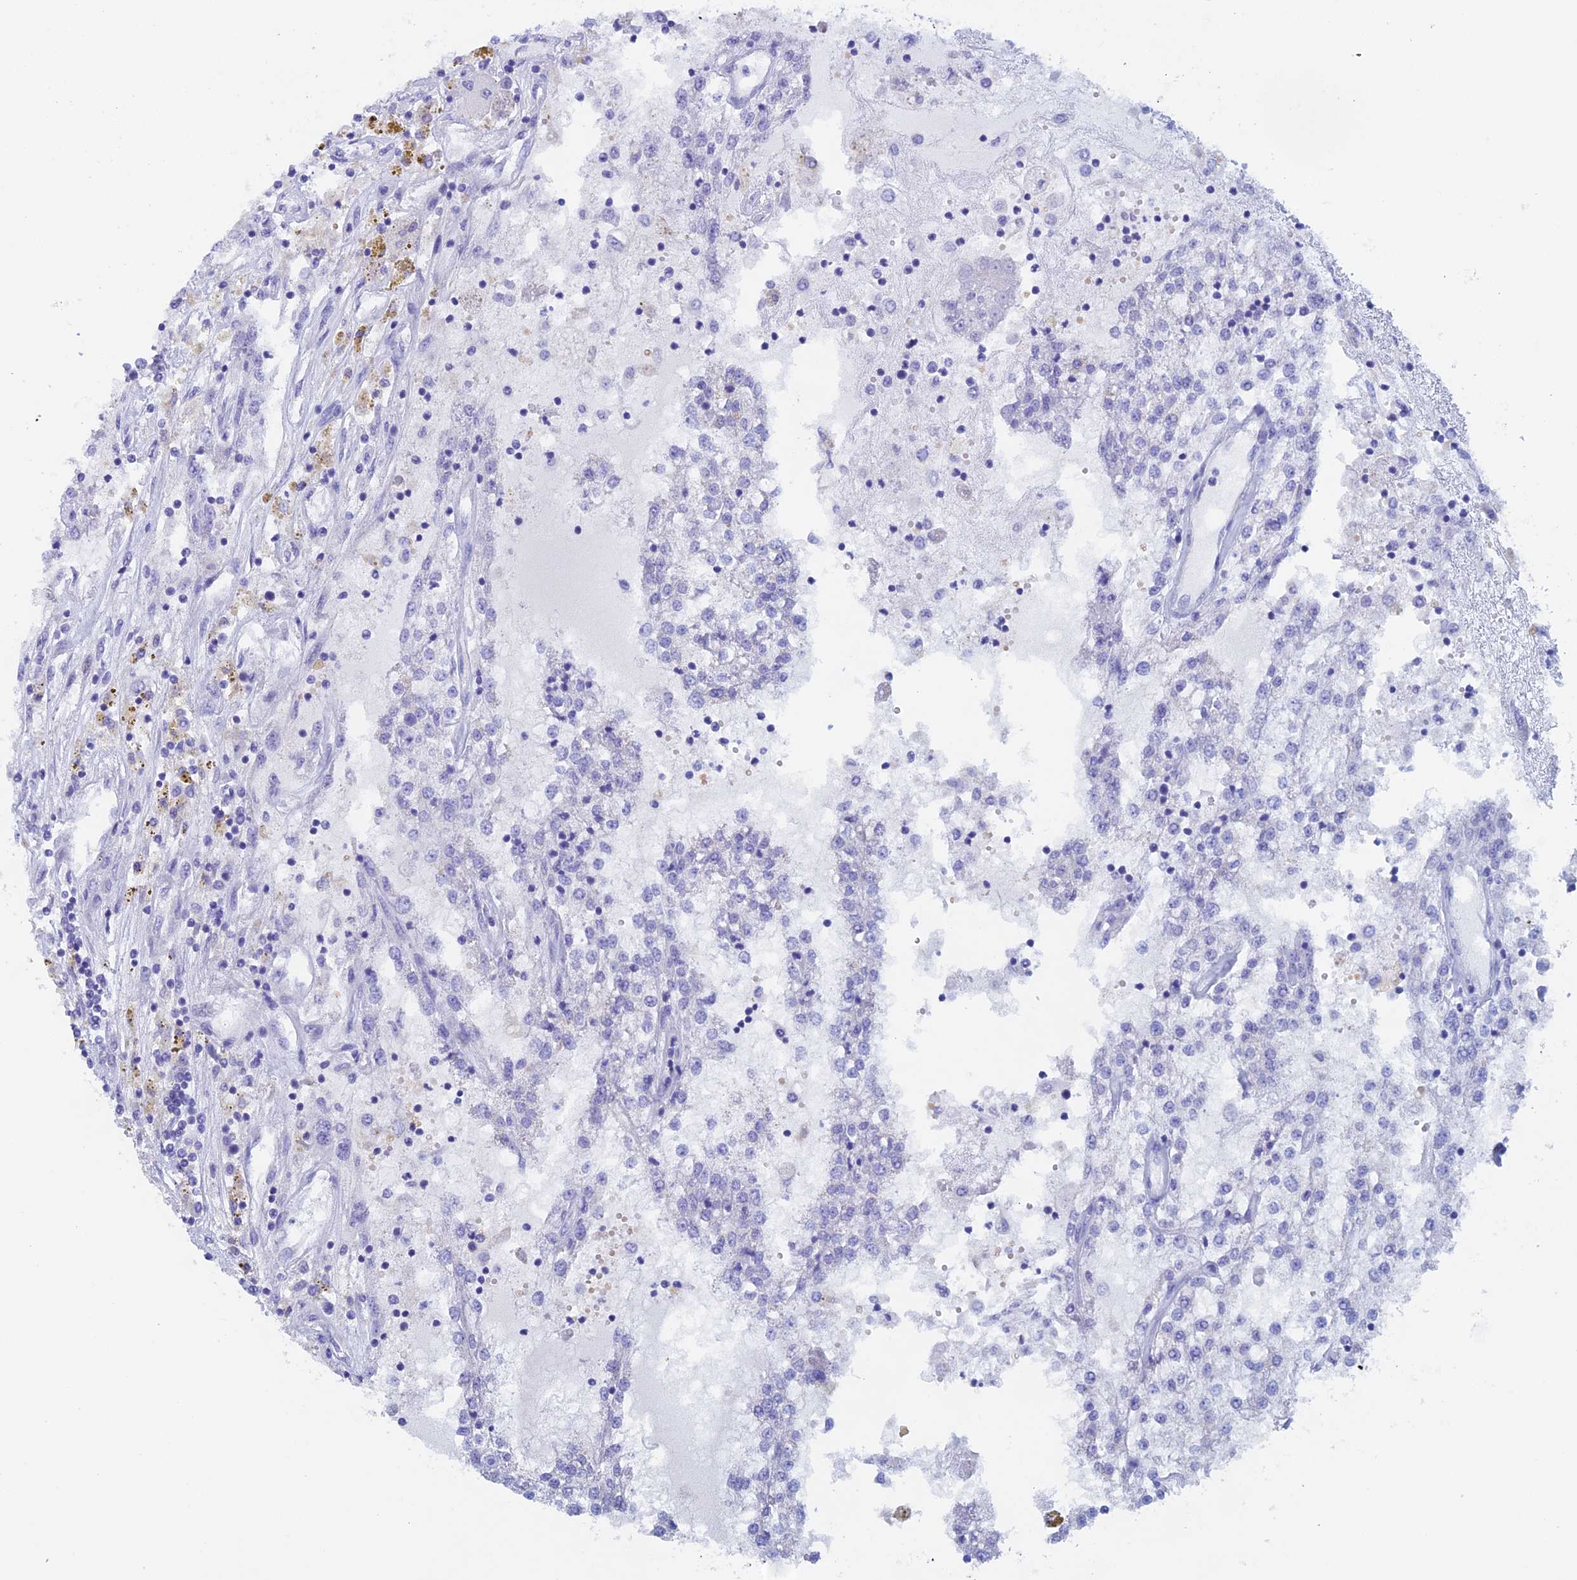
{"staining": {"intensity": "negative", "quantity": "none", "location": "none"}, "tissue": "renal cancer", "cell_type": "Tumor cells", "image_type": "cancer", "snomed": [{"axis": "morphology", "description": "Adenocarcinoma, NOS"}, {"axis": "topography", "description": "Kidney"}], "caption": "Tumor cells show no significant staining in renal adenocarcinoma.", "gene": "PSMC3IP", "patient": {"sex": "female", "age": 52}}